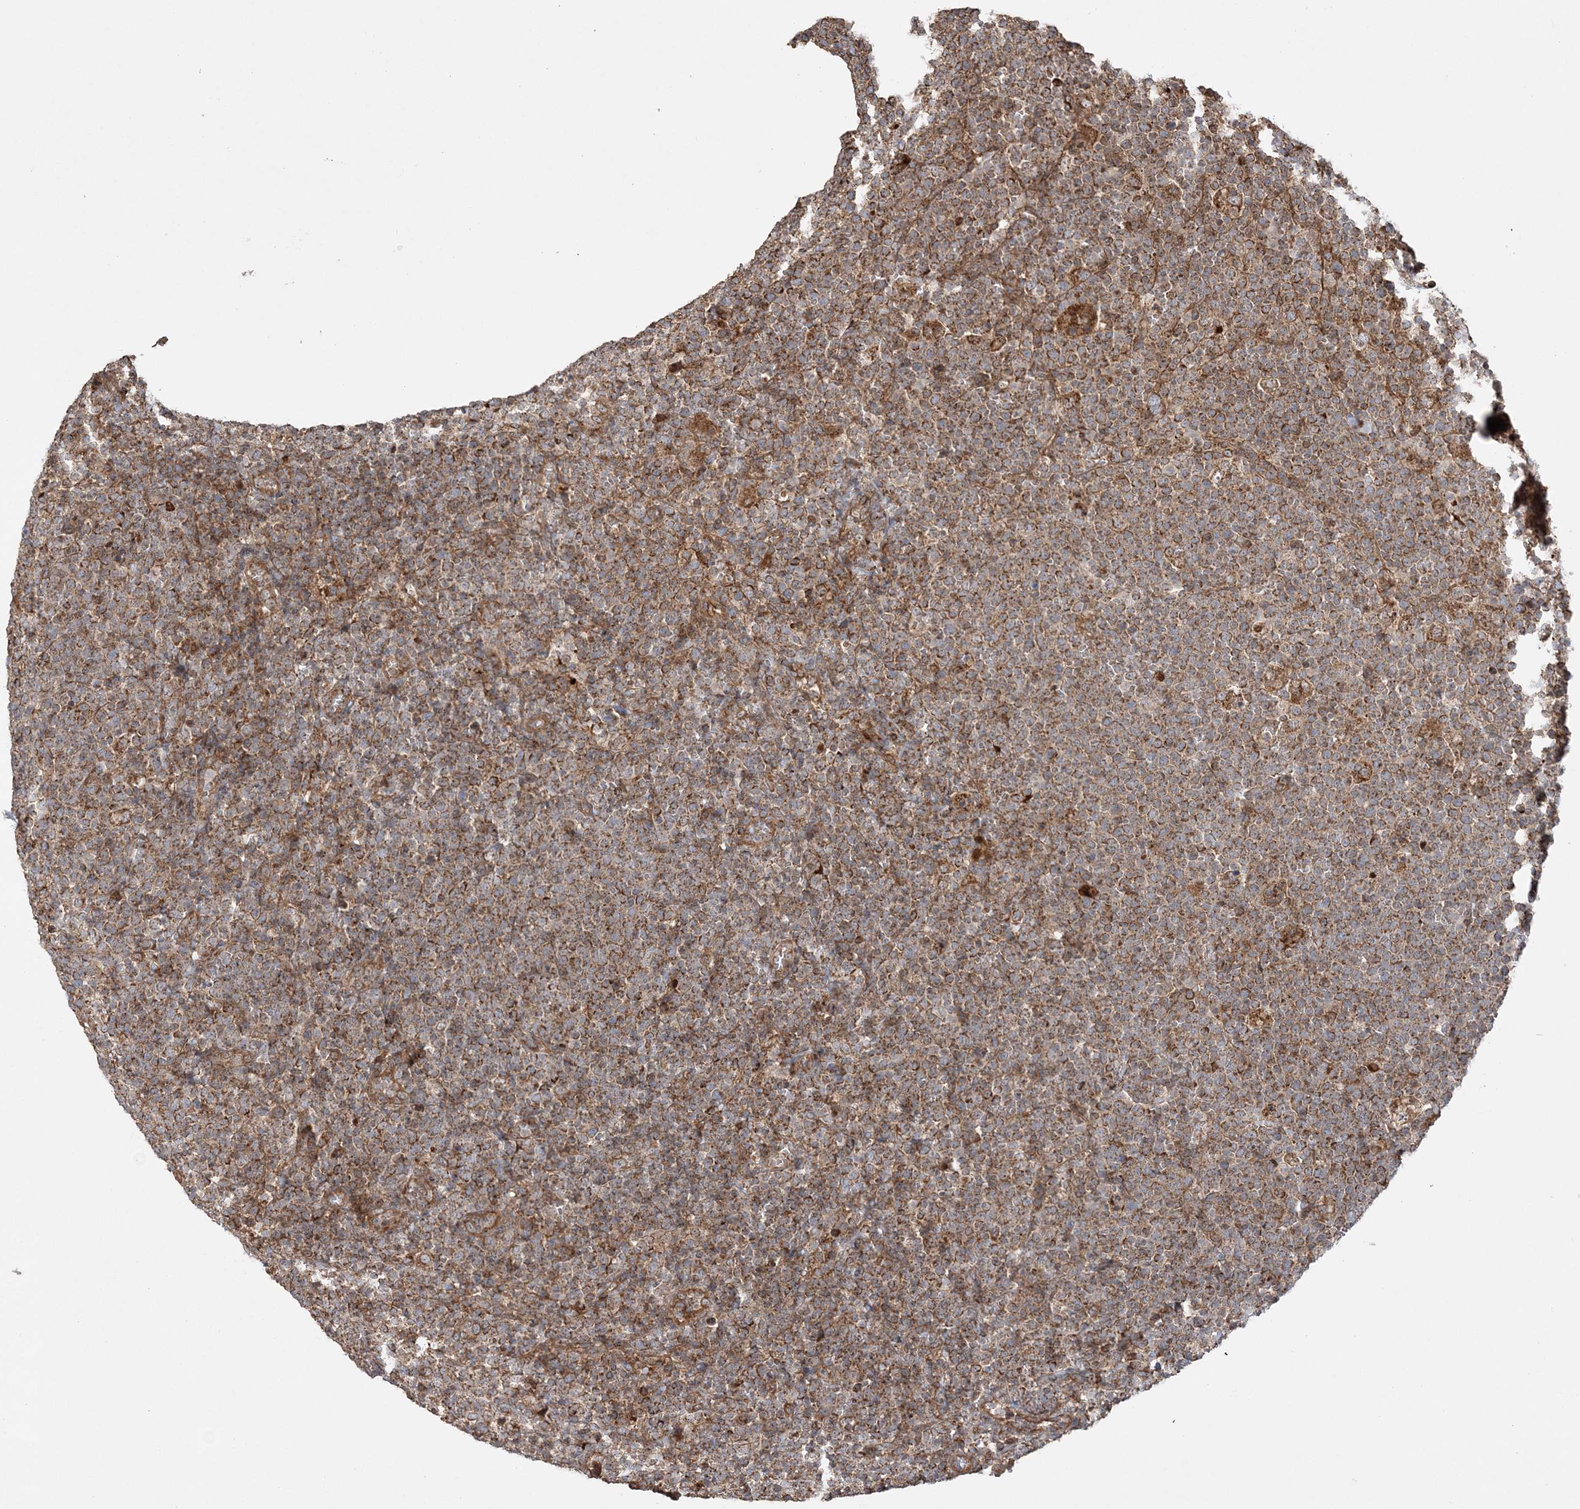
{"staining": {"intensity": "moderate", "quantity": ">75%", "location": "cytoplasmic/membranous"}, "tissue": "lymphoma", "cell_type": "Tumor cells", "image_type": "cancer", "snomed": [{"axis": "morphology", "description": "Malignant lymphoma, non-Hodgkin's type, High grade"}, {"axis": "topography", "description": "Lymph node"}], "caption": "Immunohistochemical staining of human lymphoma demonstrates moderate cytoplasmic/membranous protein staining in approximately >75% of tumor cells.", "gene": "SCLT1", "patient": {"sex": "male", "age": 61}}